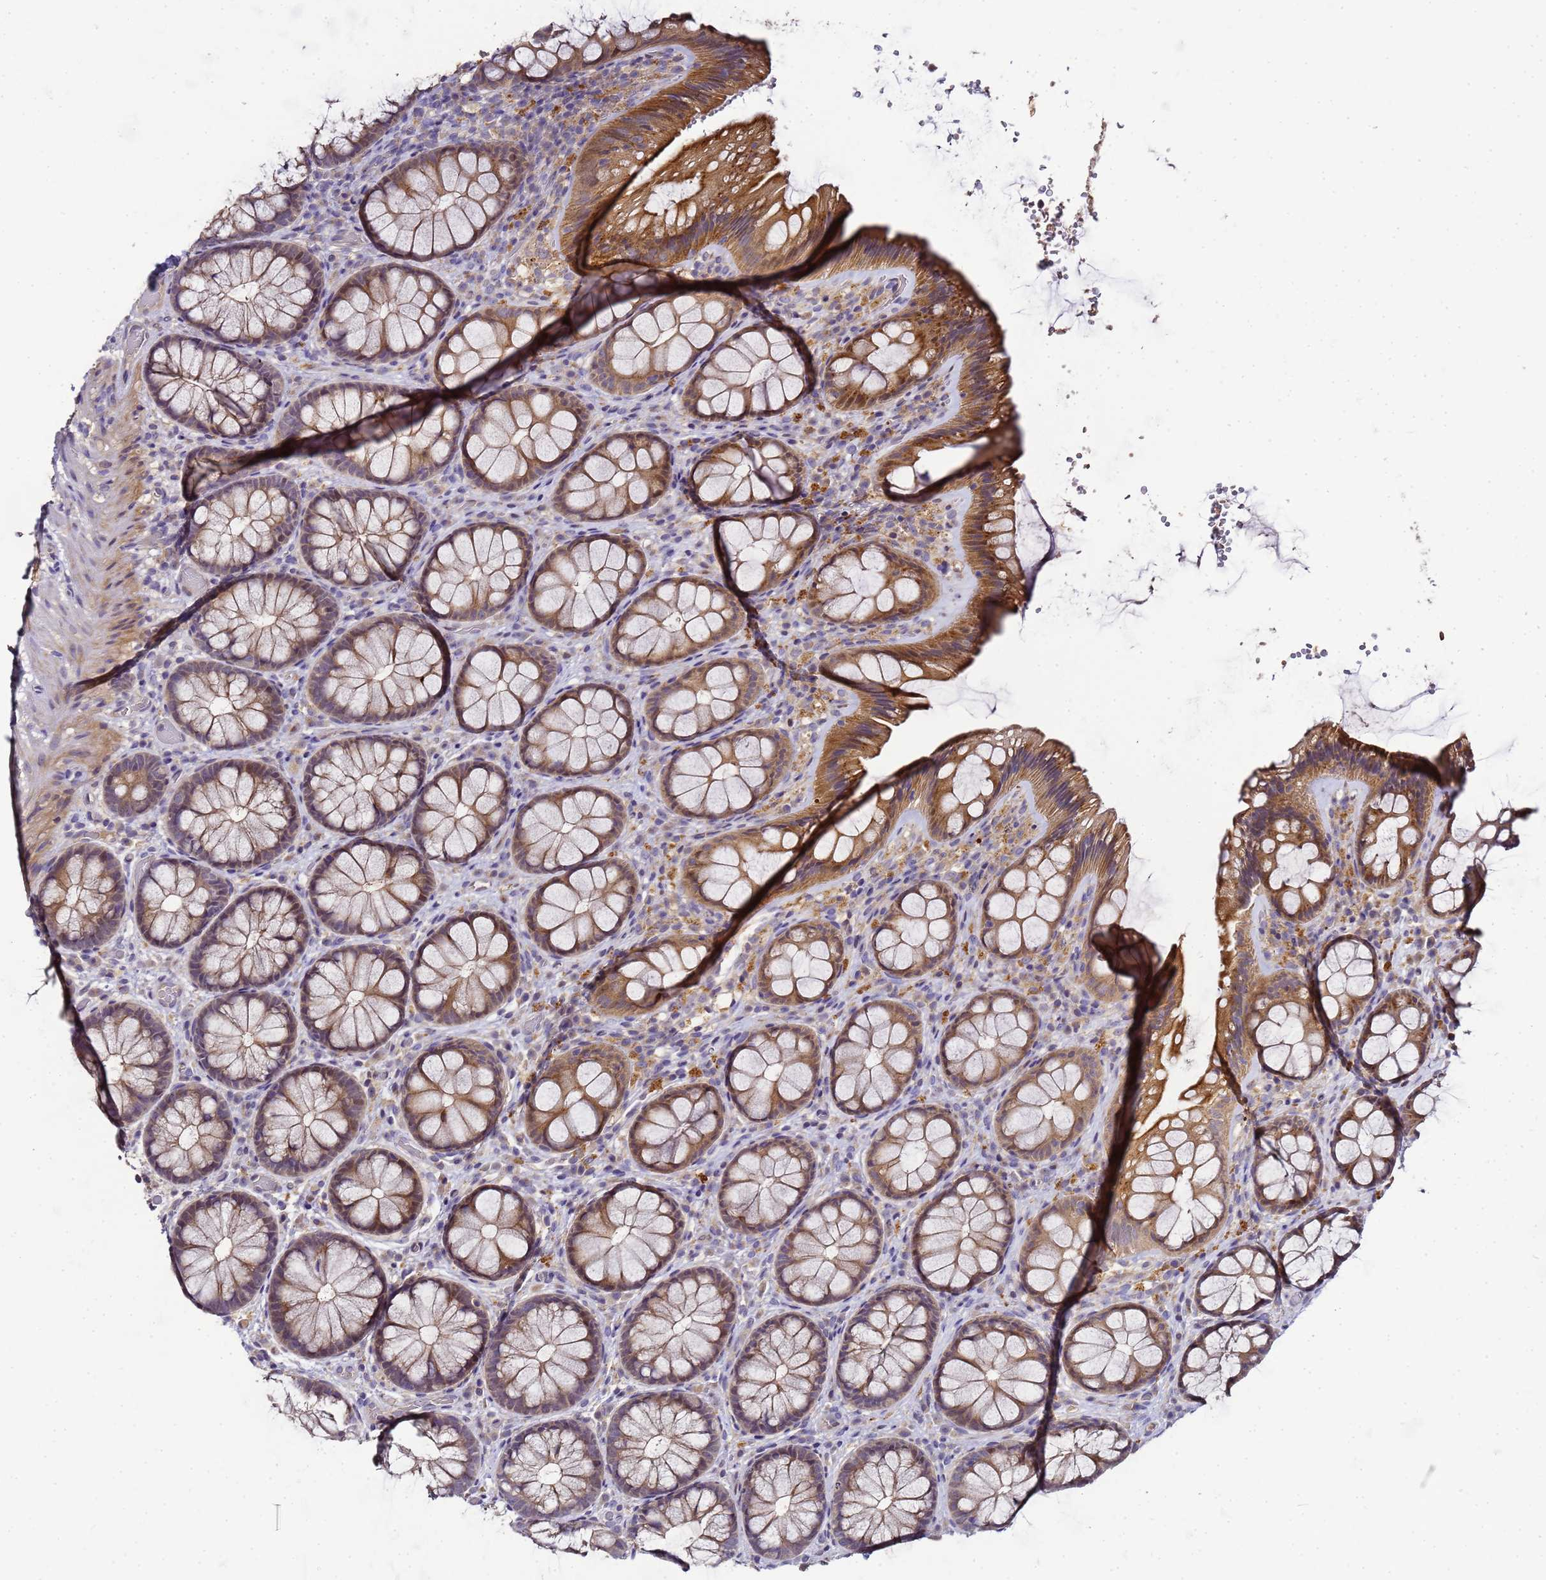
{"staining": {"intensity": "moderate", "quantity": "25%-75%", "location": "cytoplasmic/membranous"}, "tissue": "colon", "cell_type": "Endothelial cells", "image_type": "normal", "snomed": [{"axis": "morphology", "description": "Normal tissue, NOS"}, {"axis": "topography", "description": "Colon"}], "caption": "High-power microscopy captured an immunohistochemistry (IHC) histopathology image of unremarkable colon, revealing moderate cytoplasmic/membranous staining in about 25%-75% of endothelial cells.", "gene": "LGI4", "patient": {"sex": "male", "age": 46}}